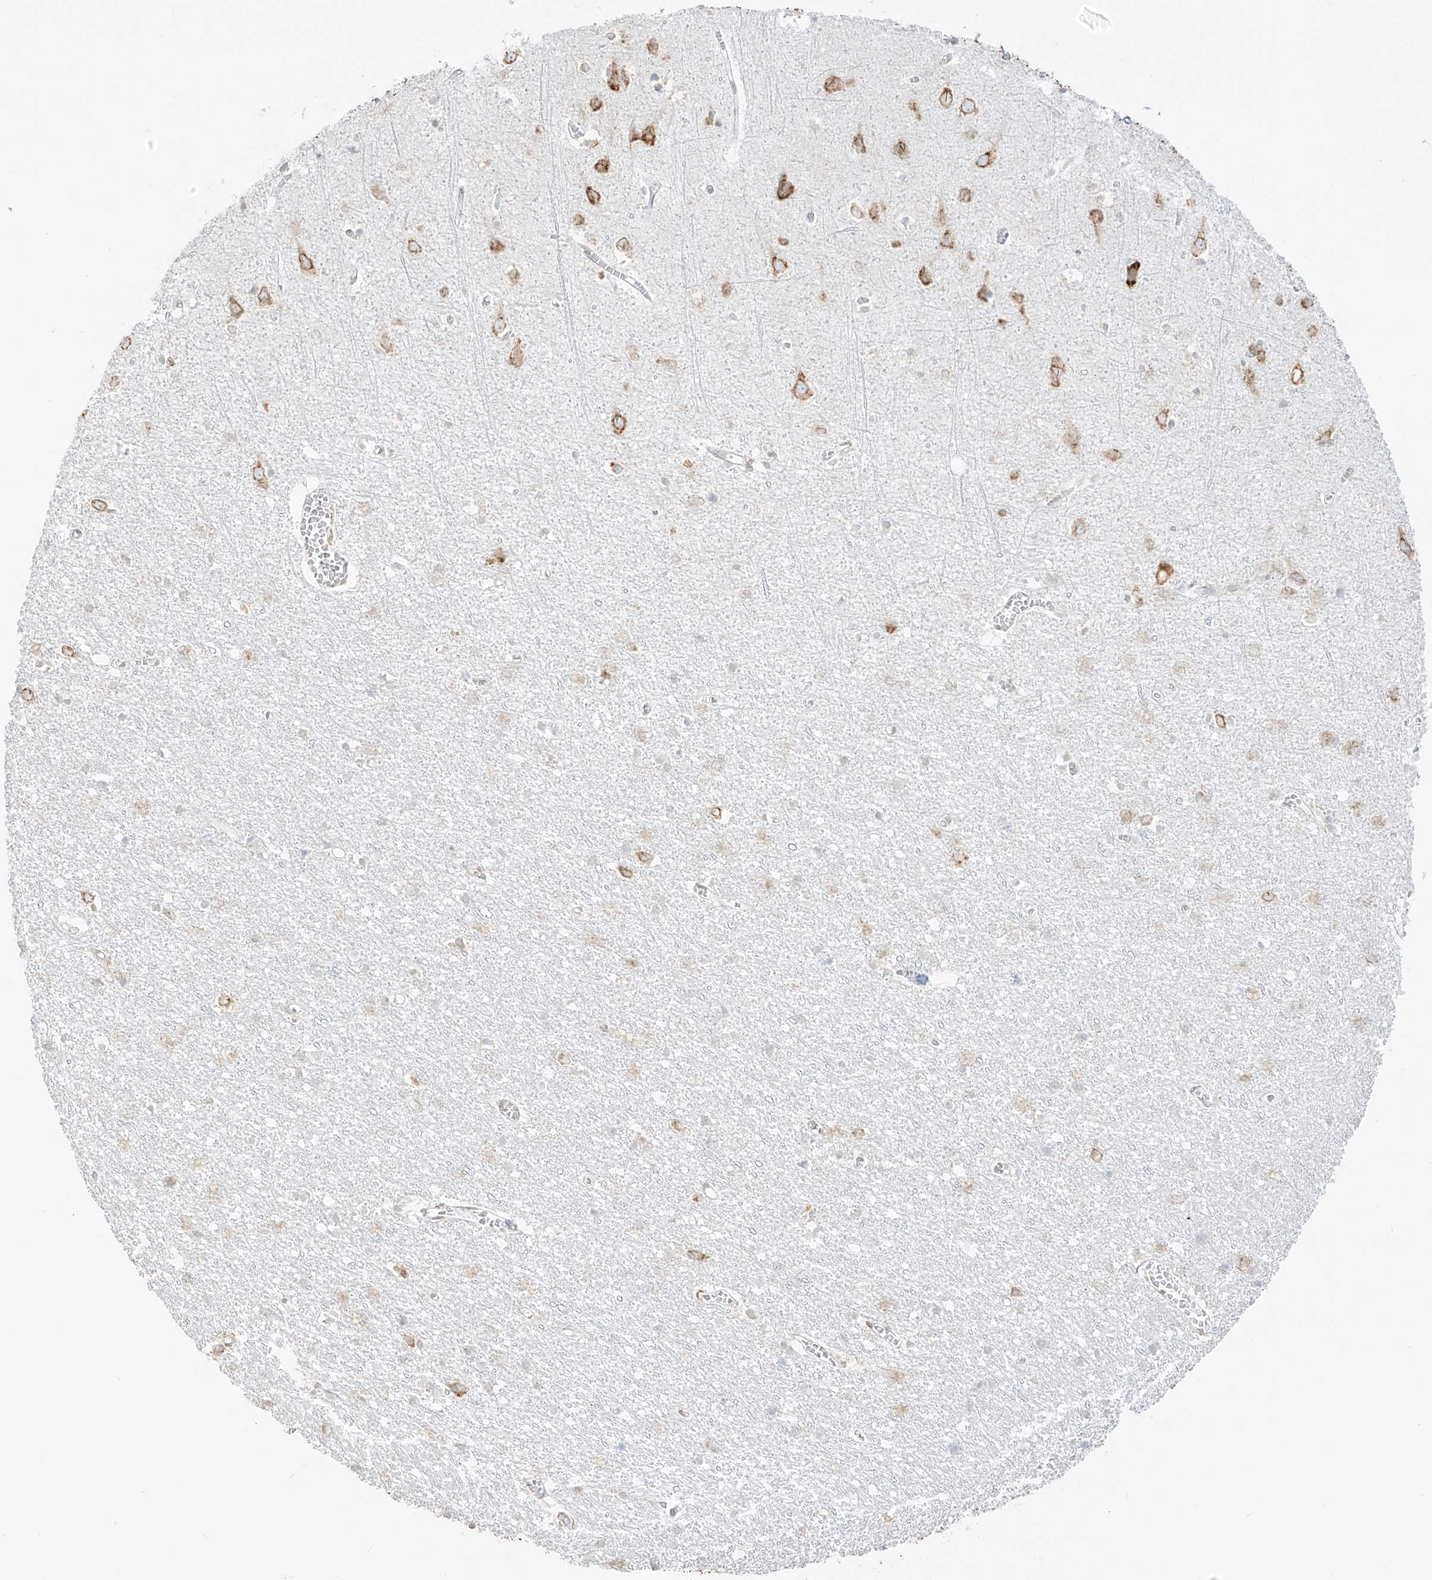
{"staining": {"intensity": "negative", "quantity": "none", "location": "none"}, "tissue": "cerebral cortex", "cell_type": "Endothelial cells", "image_type": "normal", "snomed": [{"axis": "morphology", "description": "Normal tissue, NOS"}, {"axis": "topography", "description": "Cerebral cortex"}], "caption": "A high-resolution micrograph shows immunohistochemistry staining of benign cerebral cortex, which demonstrates no significant positivity in endothelial cells. (DAB immunohistochemistry (IHC) visualized using brightfield microscopy, high magnification).", "gene": "LRRC59", "patient": {"sex": "female", "age": 64}}